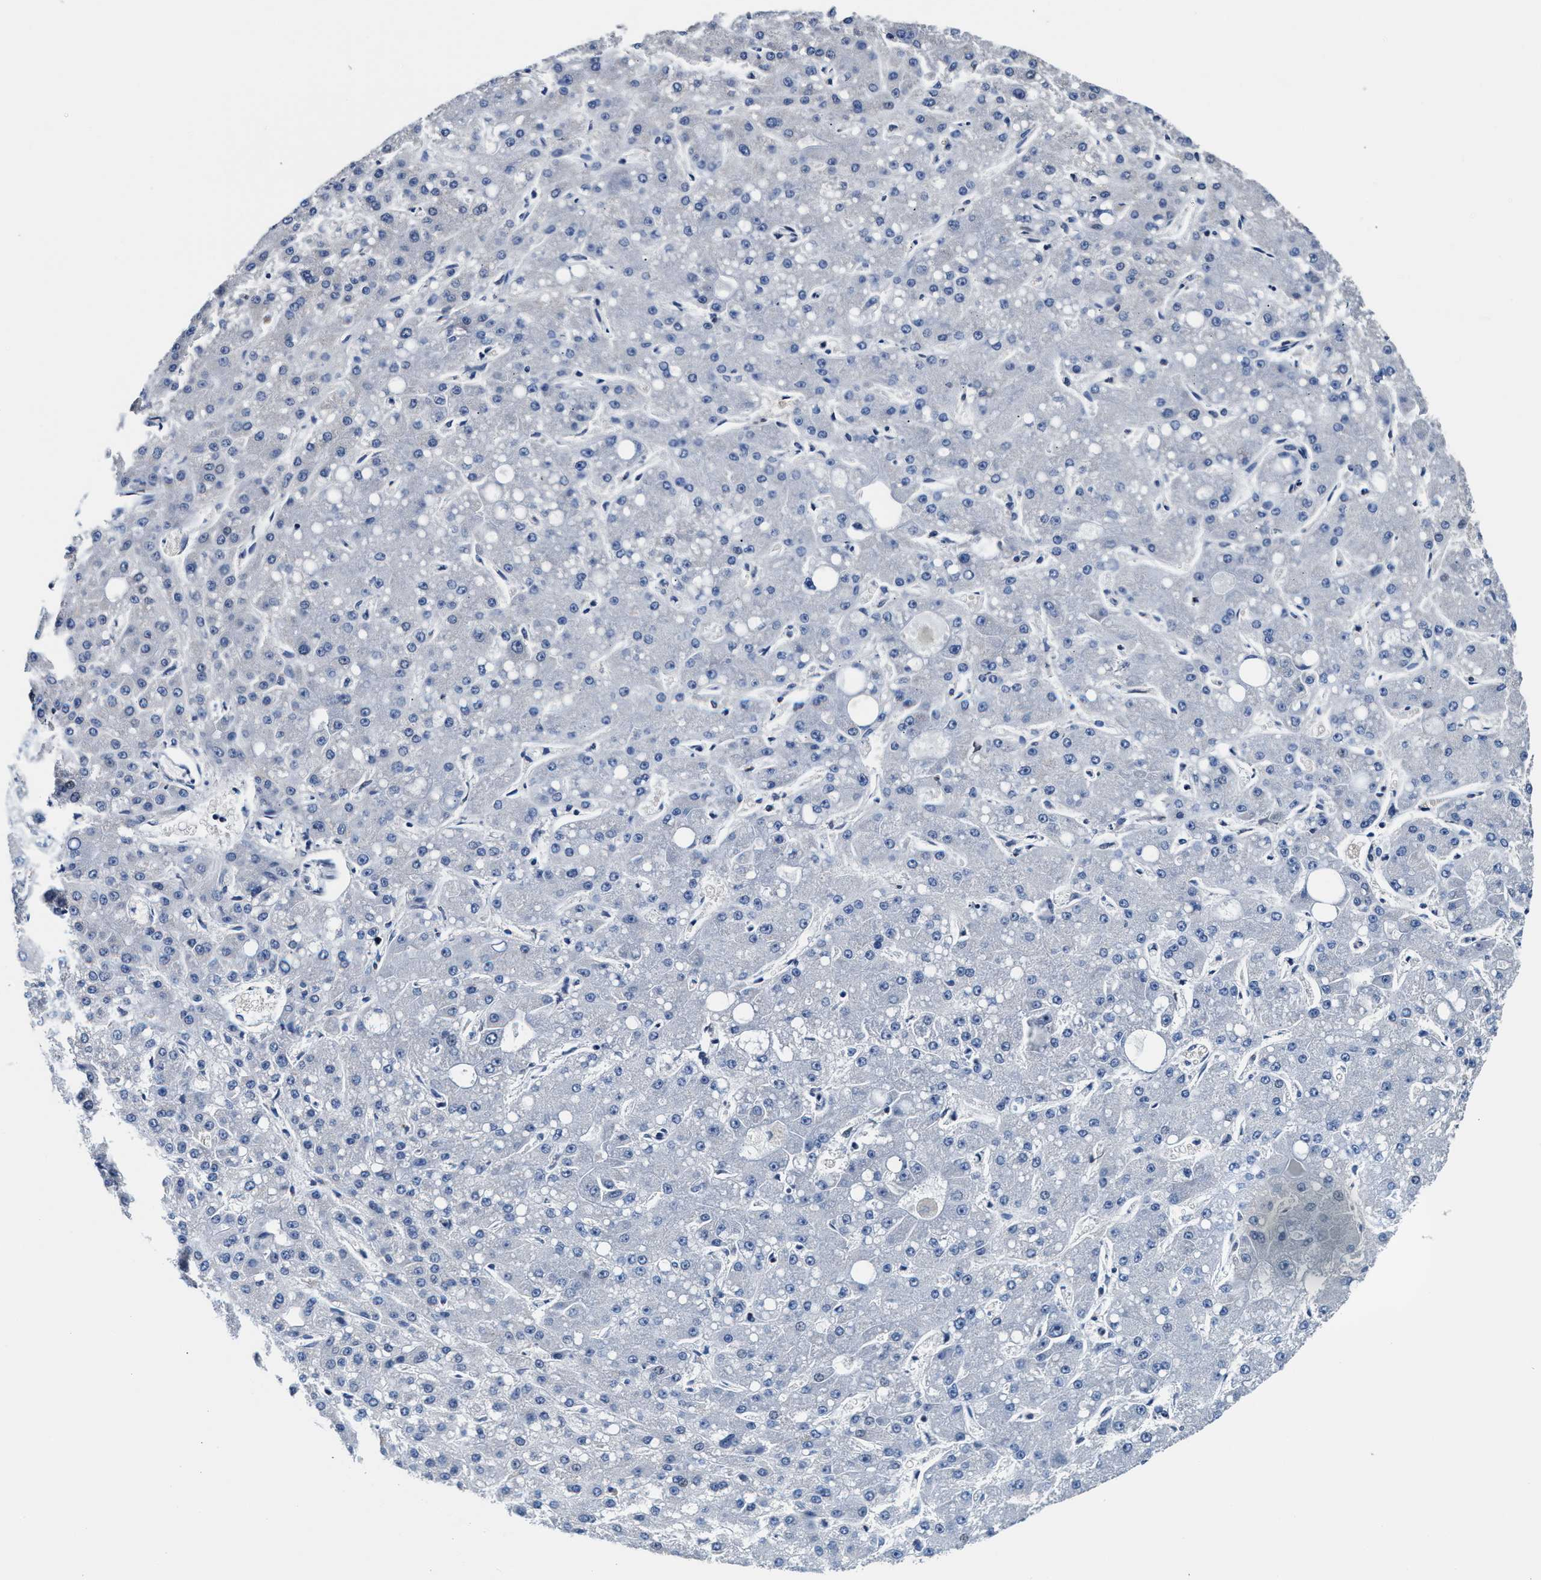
{"staining": {"intensity": "negative", "quantity": "none", "location": "none"}, "tissue": "liver cancer", "cell_type": "Tumor cells", "image_type": "cancer", "snomed": [{"axis": "morphology", "description": "Carcinoma, Hepatocellular, NOS"}, {"axis": "topography", "description": "Liver"}], "caption": "An immunohistochemistry (IHC) histopathology image of liver cancer is shown. There is no staining in tumor cells of liver cancer.", "gene": "MYH3", "patient": {"sex": "male", "age": 67}}